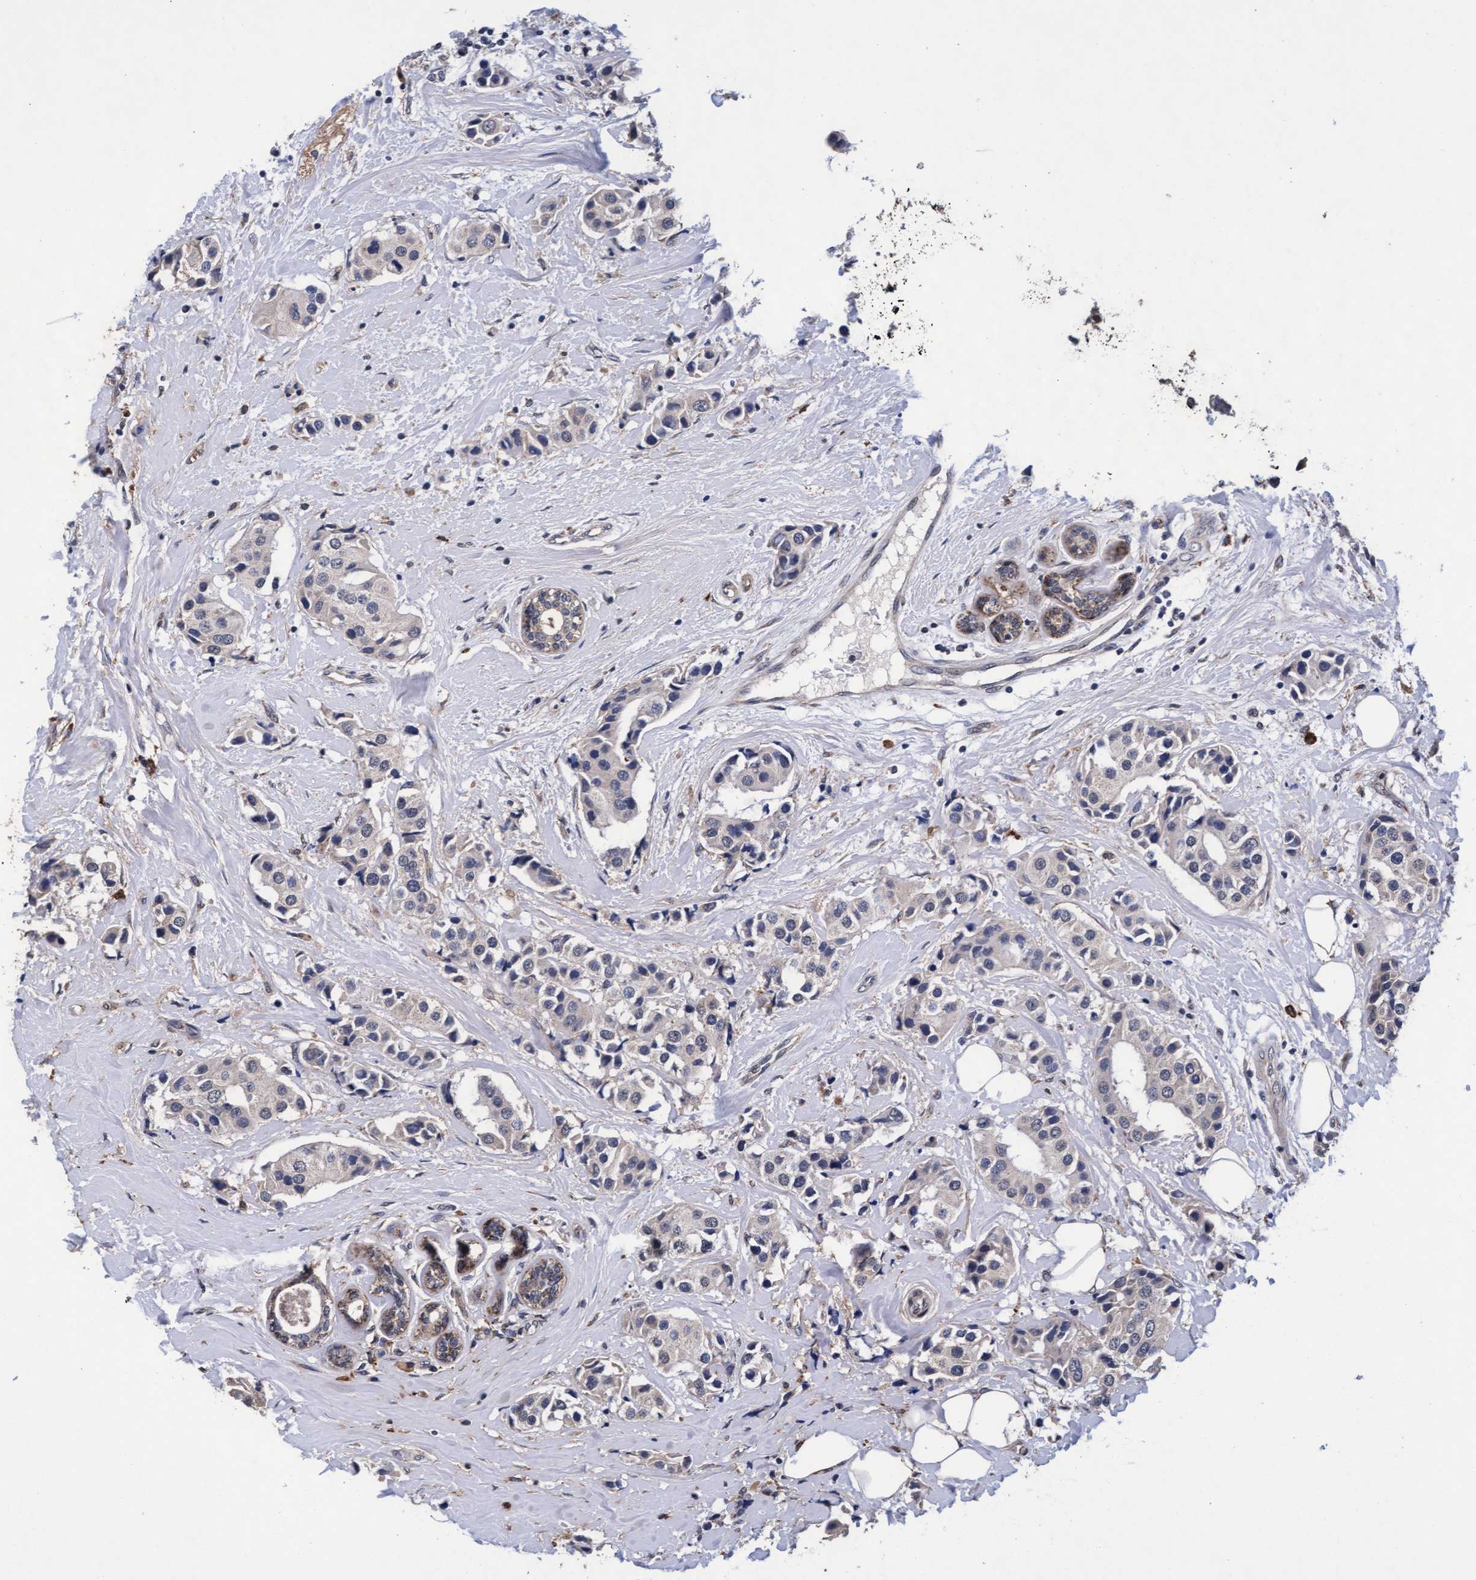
{"staining": {"intensity": "negative", "quantity": "none", "location": "none"}, "tissue": "breast cancer", "cell_type": "Tumor cells", "image_type": "cancer", "snomed": [{"axis": "morphology", "description": "Normal tissue, NOS"}, {"axis": "morphology", "description": "Duct carcinoma"}, {"axis": "topography", "description": "Breast"}], "caption": "Immunohistochemistry (IHC) photomicrograph of neoplastic tissue: breast infiltrating ductal carcinoma stained with DAB (3,3'-diaminobenzidine) displays no significant protein positivity in tumor cells. (Immunohistochemistry, brightfield microscopy, high magnification).", "gene": "CPQ", "patient": {"sex": "female", "age": 39}}